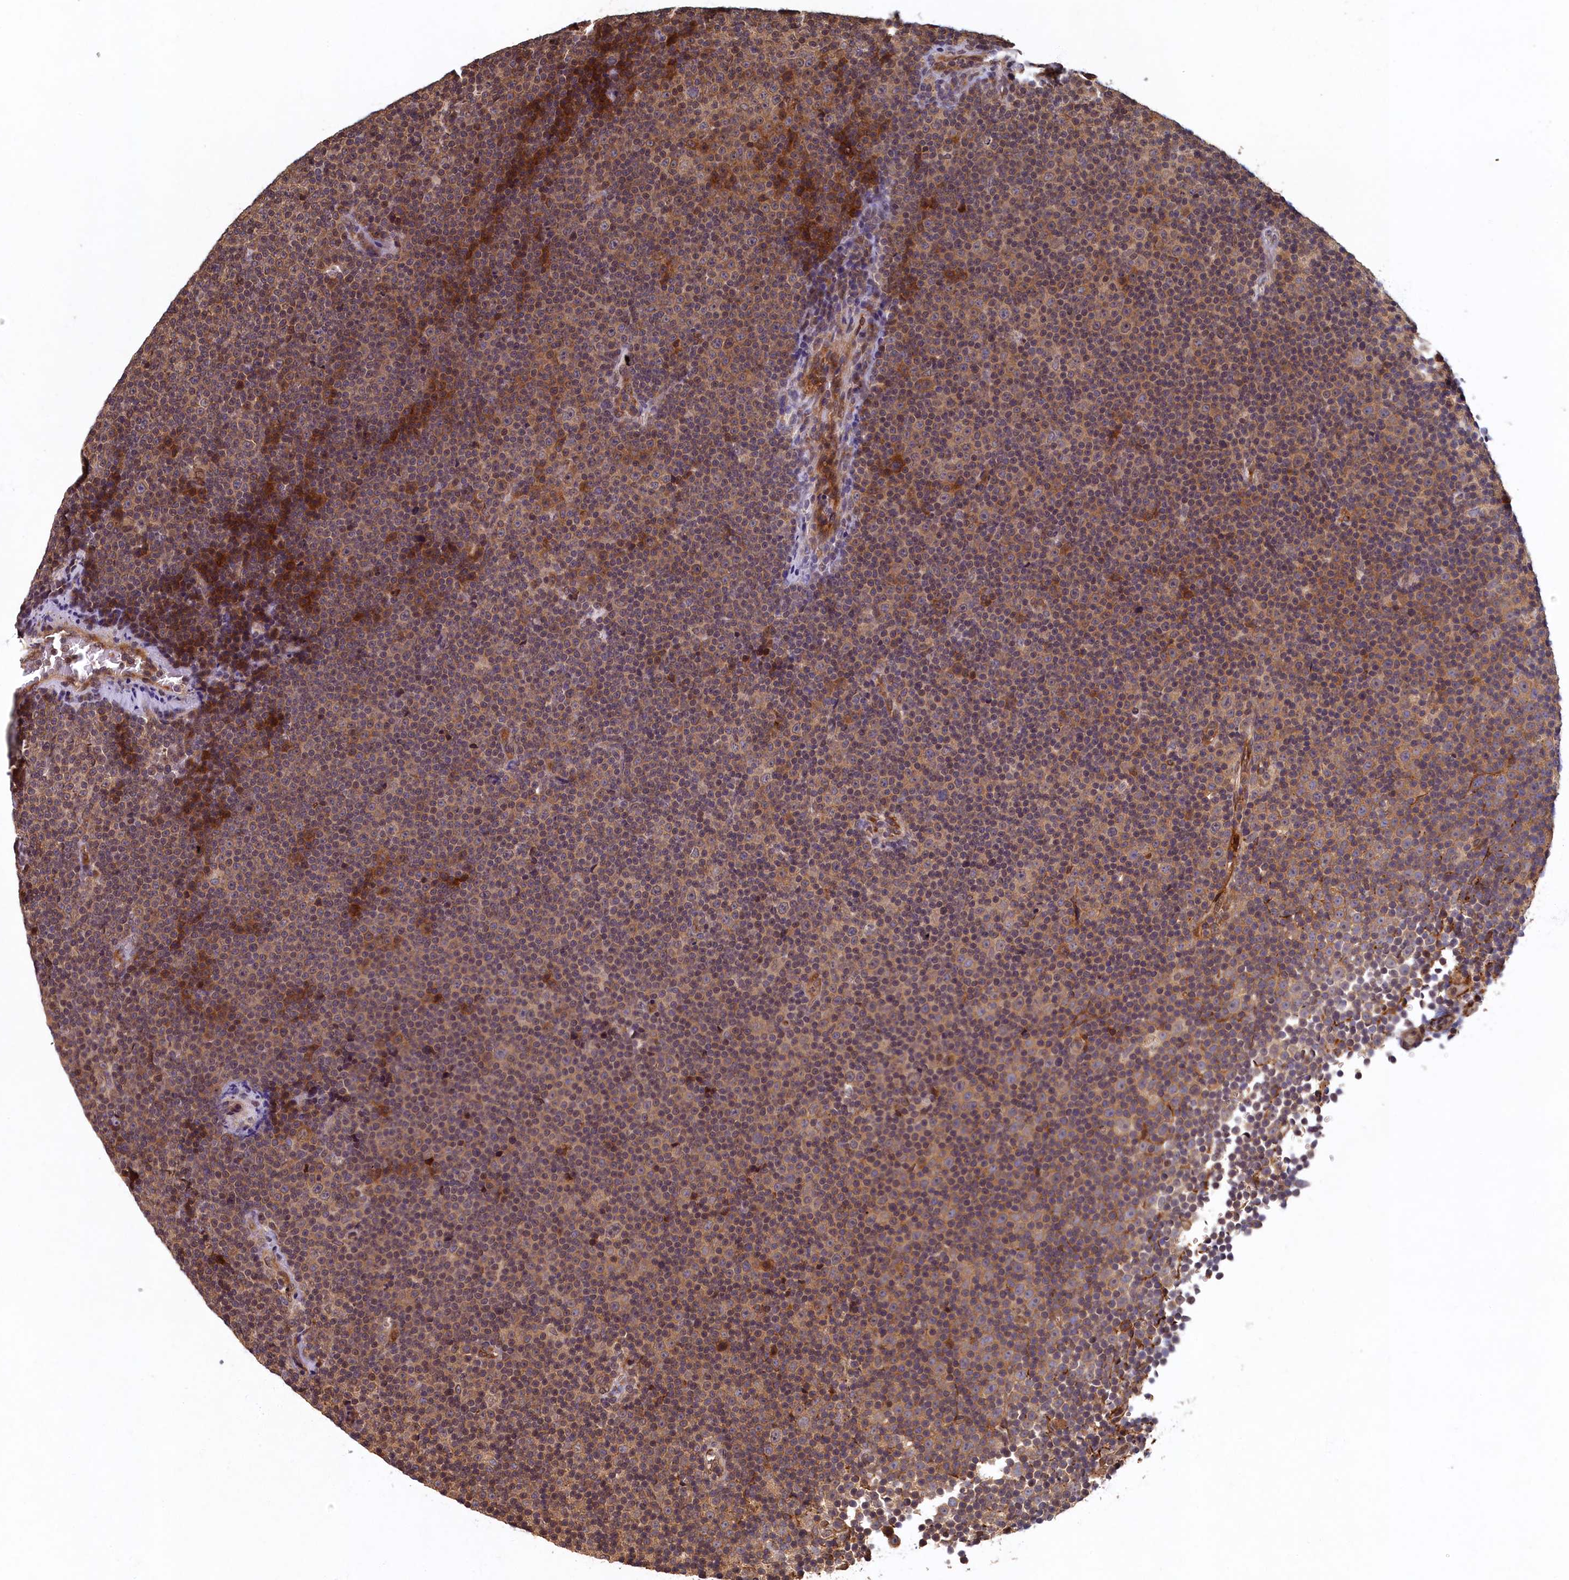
{"staining": {"intensity": "weak", "quantity": "25%-75%", "location": "cytoplasmic/membranous,nuclear"}, "tissue": "lymphoma", "cell_type": "Tumor cells", "image_type": "cancer", "snomed": [{"axis": "morphology", "description": "Malignant lymphoma, non-Hodgkin's type, Low grade"}, {"axis": "topography", "description": "Lymph node"}], "caption": "Protein expression analysis of human low-grade malignant lymphoma, non-Hodgkin's type reveals weak cytoplasmic/membranous and nuclear expression in about 25%-75% of tumor cells.", "gene": "LCMT2", "patient": {"sex": "female", "age": 67}}